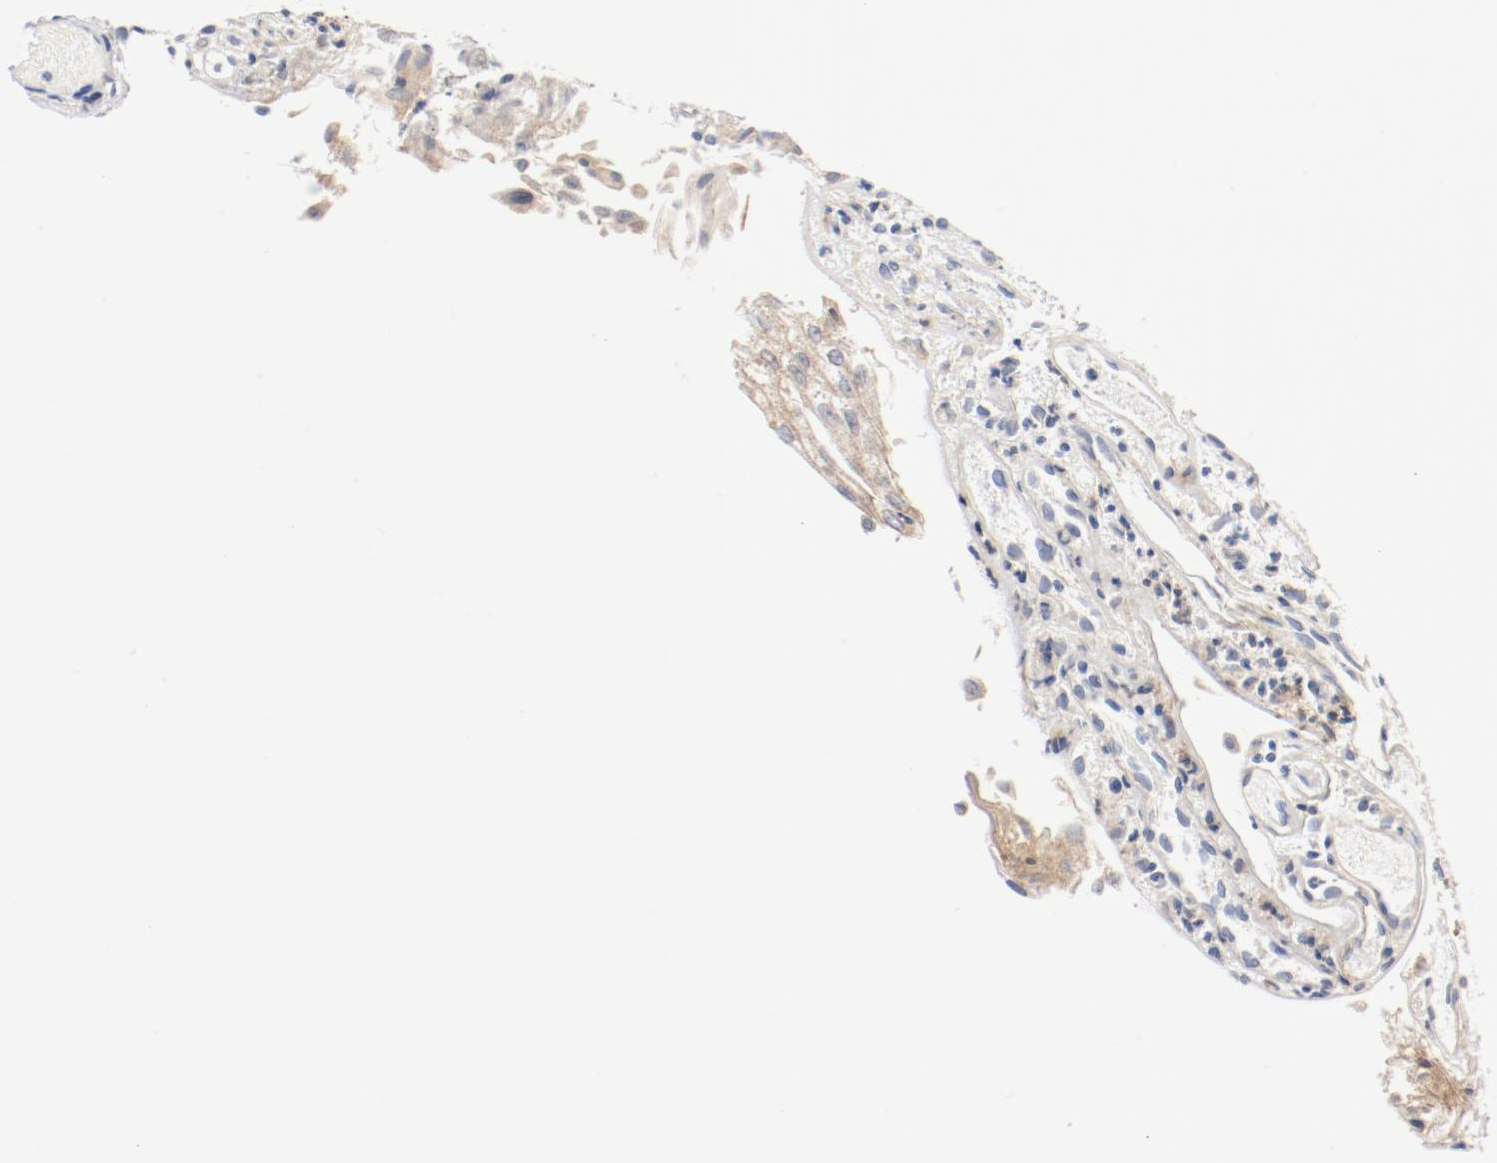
{"staining": {"intensity": "moderate", "quantity": ">75%", "location": "cytoplasmic/membranous"}, "tissue": "urothelial cancer", "cell_type": "Tumor cells", "image_type": "cancer", "snomed": [{"axis": "morphology", "description": "Urothelial carcinoma, Low grade"}, {"axis": "topography", "description": "Urinary bladder"}], "caption": "Moderate cytoplasmic/membranous protein positivity is identified in about >75% of tumor cells in urothelial carcinoma (low-grade). (brown staining indicates protein expression, while blue staining denotes nuclei).", "gene": "PDPK1", "patient": {"sex": "male", "age": 86}}